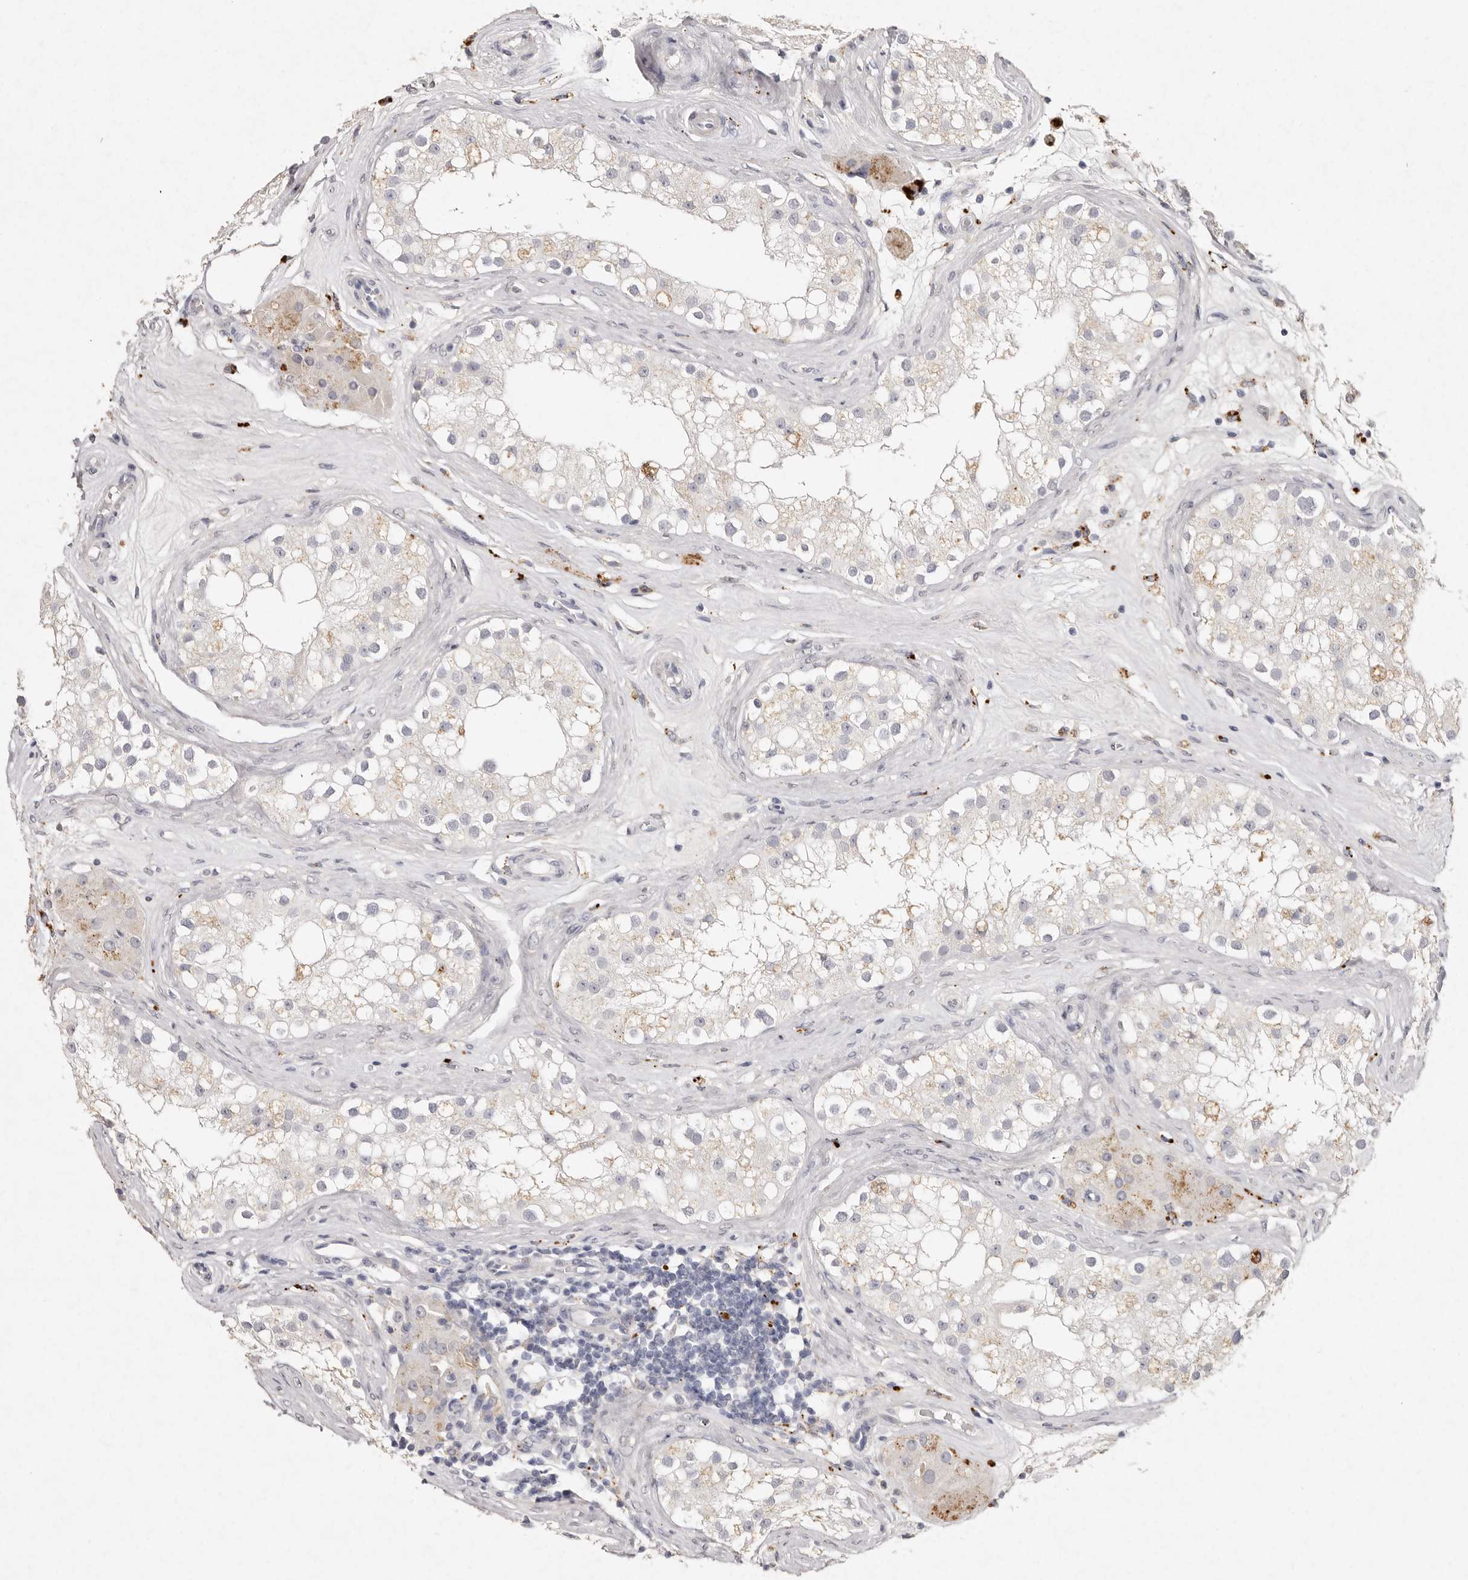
{"staining": {"intensity": "negative", "quantity": "none", "location": "none"}, "tissue": "testis", "cell_type": "Cells in seminiferous ducts", "image_type": "normal", "snomed": [{"axis": "morphology", "description": "Normal tissue, NOS"}, {"axis": "topography", "description": "Testis"}], "caption": "Immunohistochemical staining of benign testis reveals no significant staining in cells in seminiferous ducts. (DAB IHC visualized using brightfield microscopy, high magnification).", "gene": "FAM185A", "patient": {"sex": "male", "age": 84}}